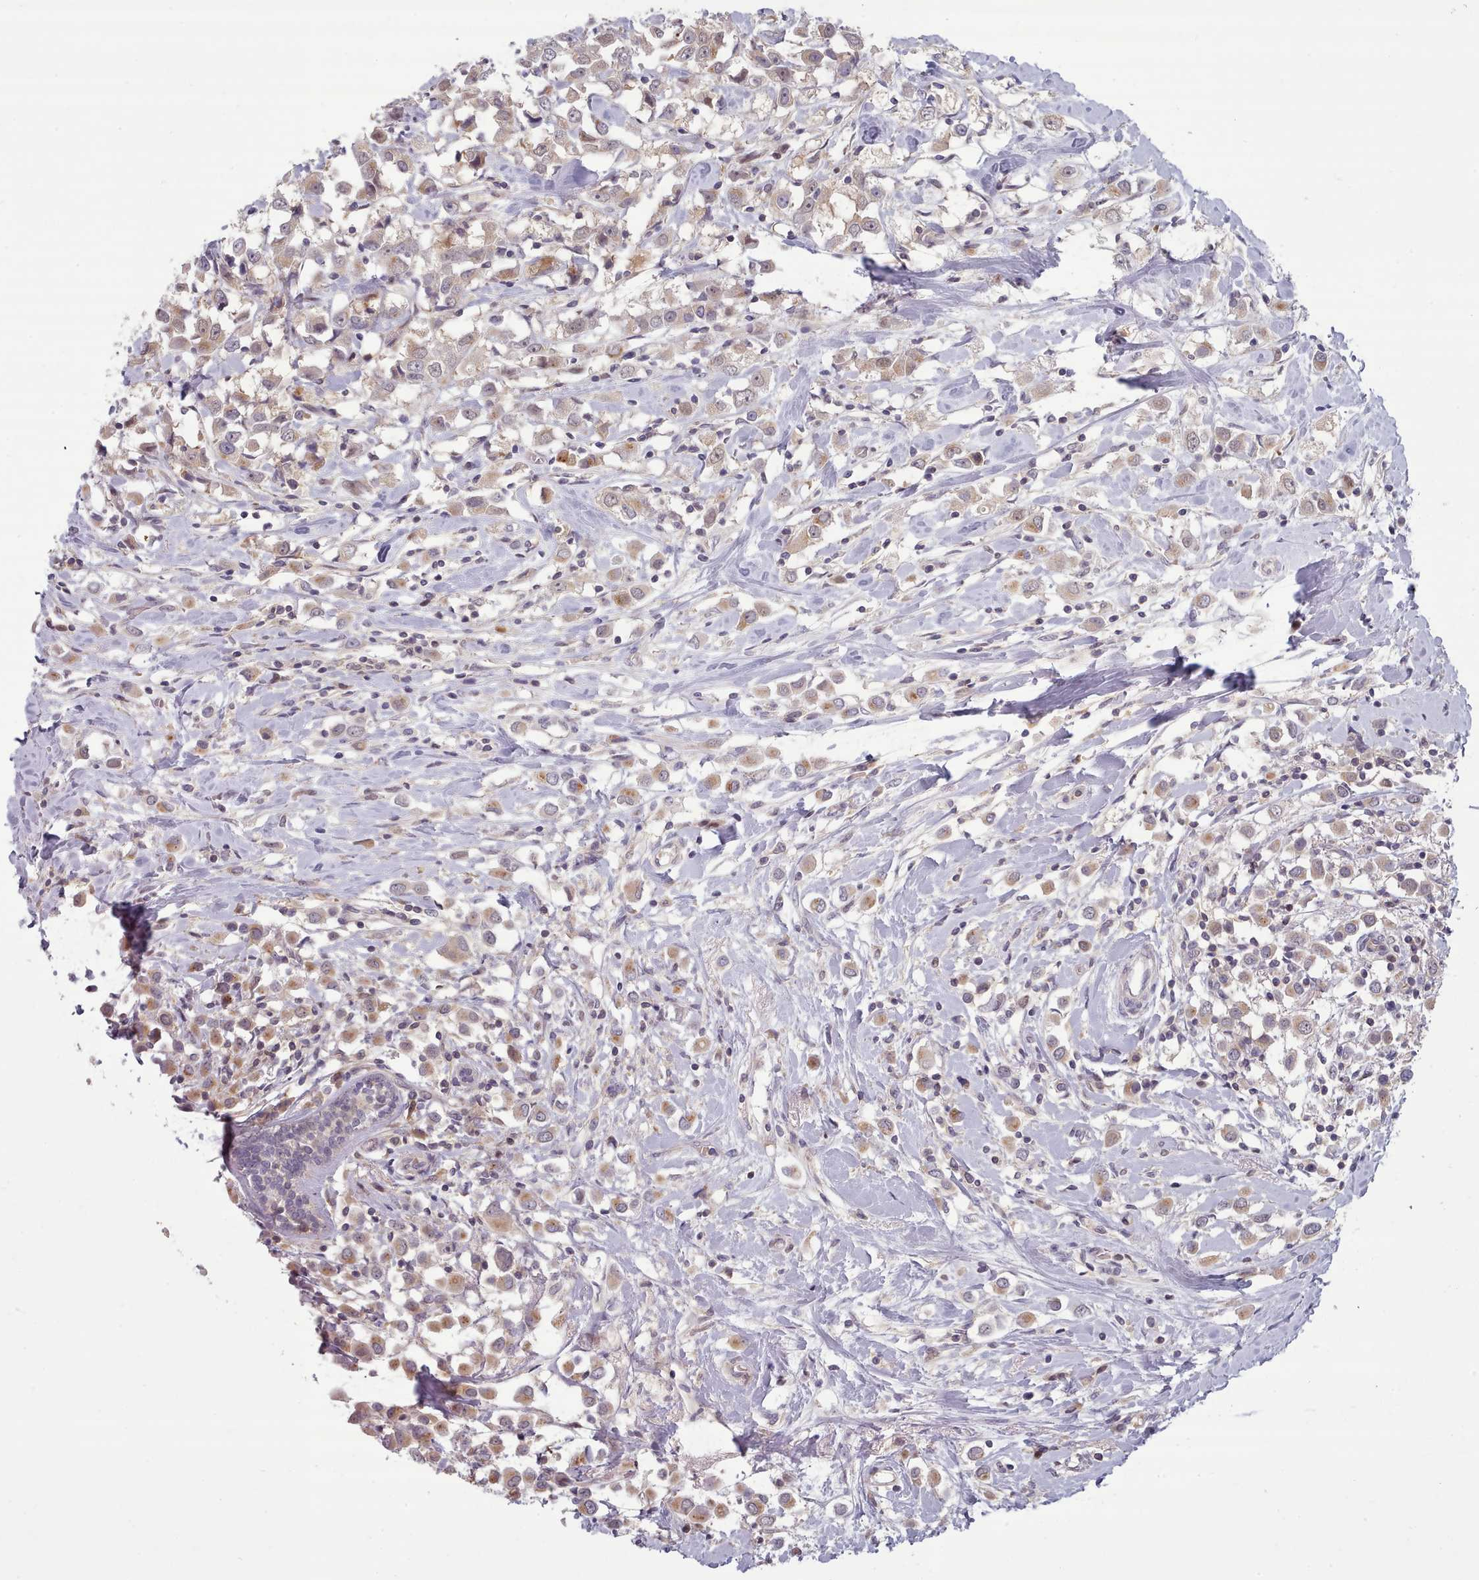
{"staining": {"intensity": "moderate", "quantity": ">75%", "location": "cytoplasmic/membranous"}, "tissue": "breast cancer", "cell_type": "Tumor cells", "image_type": "cancer", "snomed": [{"axis": "morphology", "description": "Duct carcinoma"}, {"axis": "topography", "description": "Breast"}], "caption": "This photomicrograph displays immunohistochemistry (IHC) staining of breast cancer, with medium moderate cytoplasmic/membranous staining in approximately >75% of tumor cells.", "gene": "CLNS1A", "patient": {"sex": "female", "age": 61}}